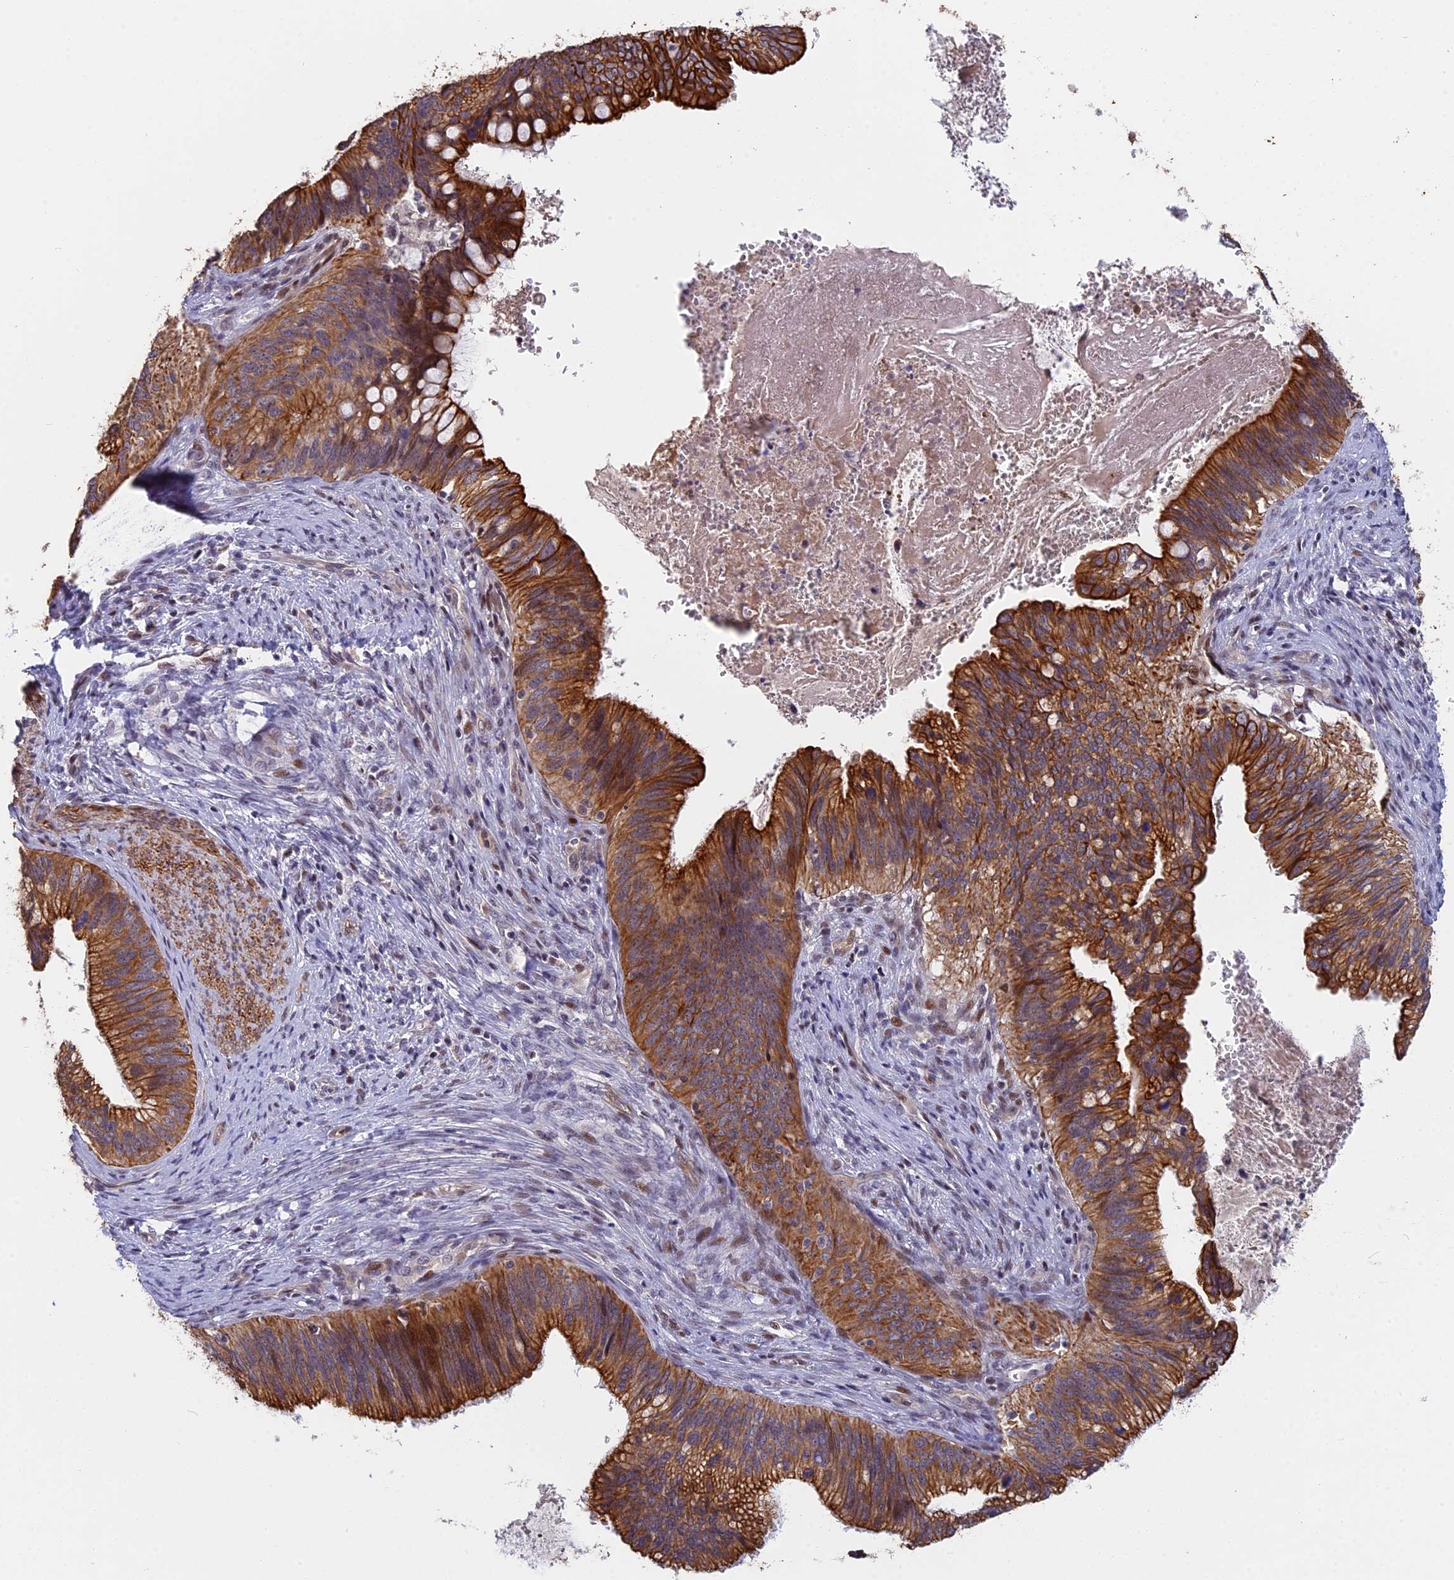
{"staining": {"intensity": "strong", "quantity": ">75%", "location": "cytoplasmic/membranous"}, "tissue": "cervical cancer", "cell_type": "Tumor cells", "image_type": "cancer", "snomed": [{"axis": "morphology", "description": "Adenocarcinoma, NOS"}, {"axis": "topography", "description": "Cervix"}], "caption": "Immunohistochemical staining of human adenocarcinoma (cervical) reveals high levels of strong cytoplasmic/membranous protein expression in about >75% of tumor cells. (brown staining indicates protein expression, while blue staining denotes nuclei).", "gene": "ANKRD34B", "patient": {"sex": "female", "age": 42}}